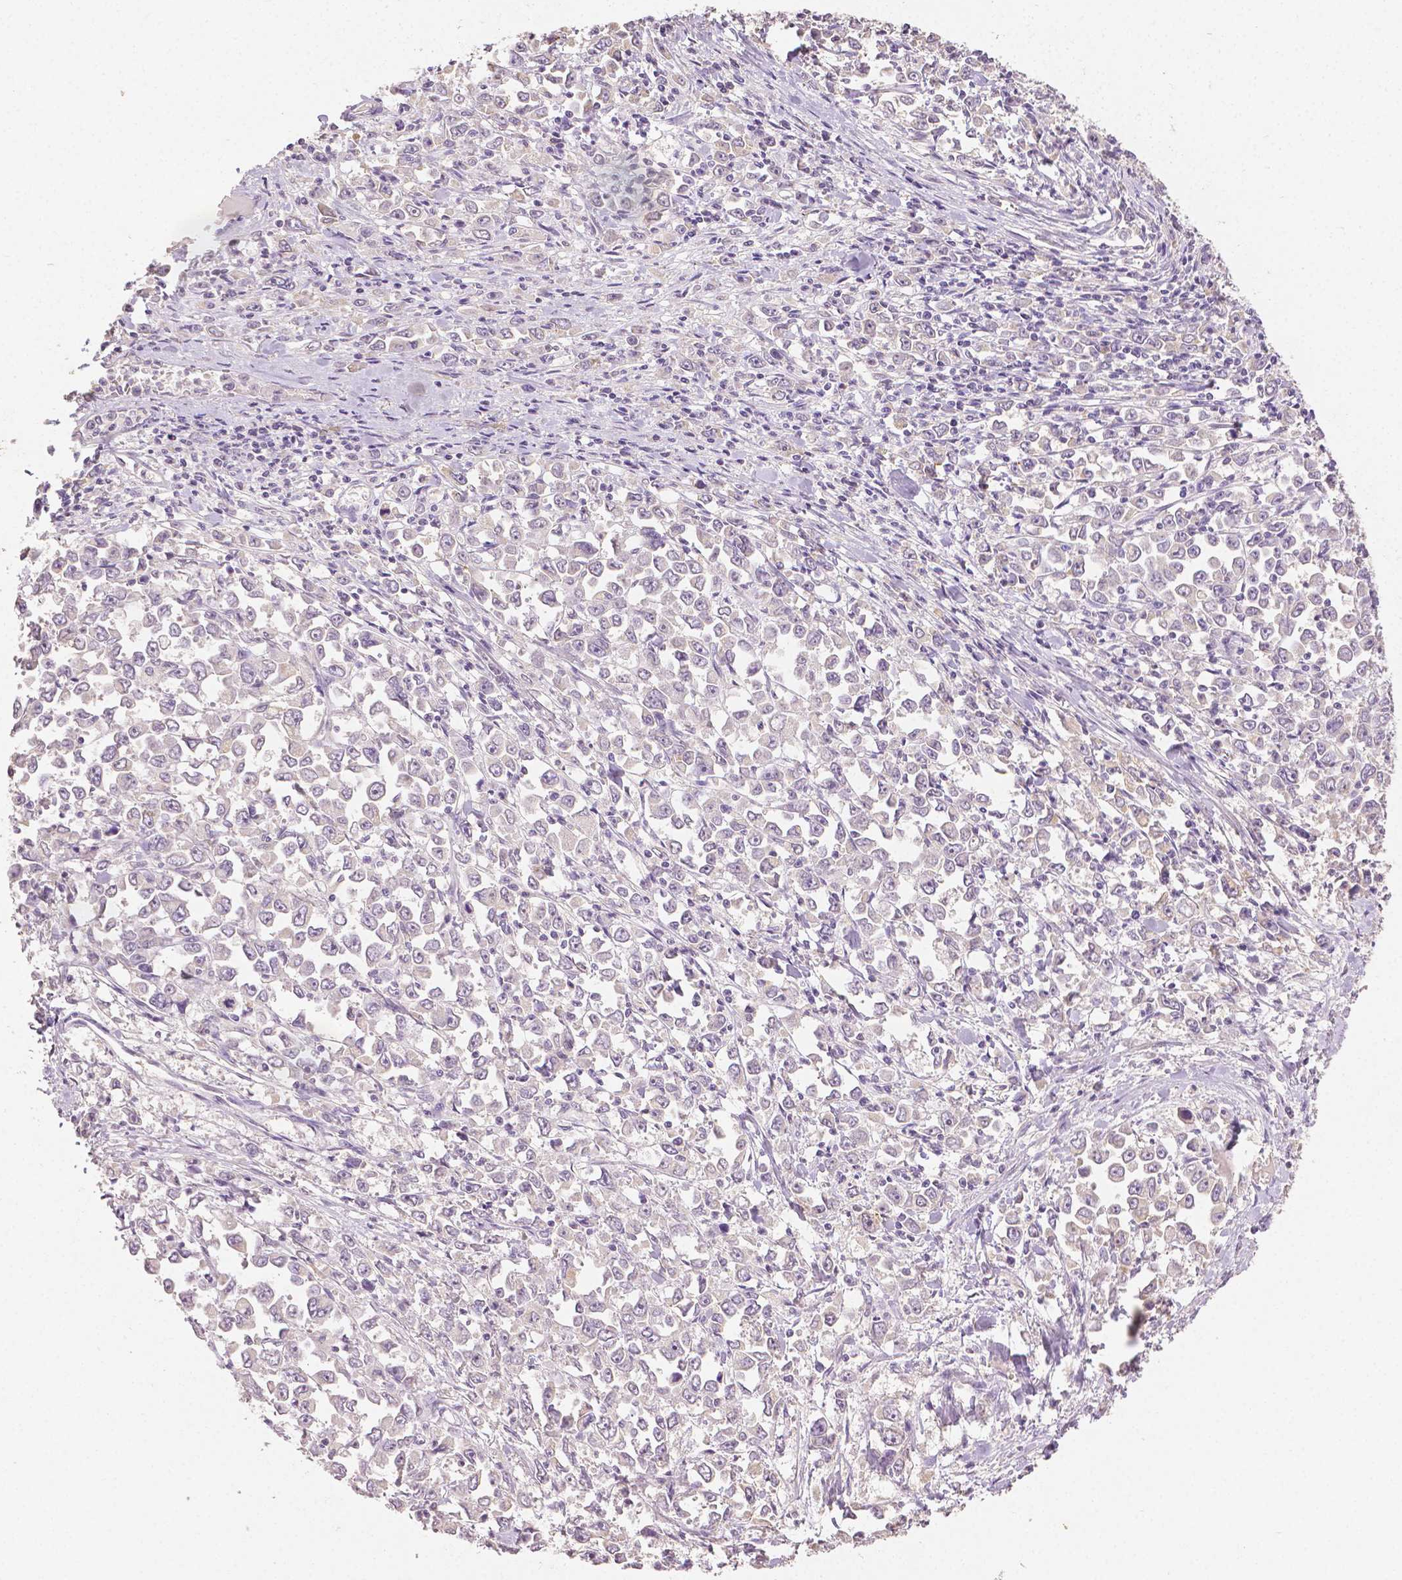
{"staining": {"intensity": "weak", "quantity": "<25%", "location": "nuclear"}, "tissue": "stomach cancer", "cell_type": "Tumor cells", "image_type": "cancer", "snomed": [{"axis": "morphology", "description": "Adenocarcinoma, NOS"}, {"axis": "topography", "description": "Stomach, upper"}], "caption": "This micrograph is of stomach adenocarcinoma stained with immunohistochemistry (IHC) to label a protein in brown with the nuclei are counter-stained blue. There is no expression in tumor cells.", "gene": "TGM1", "patient": {"sex": "male", "age": 70}}